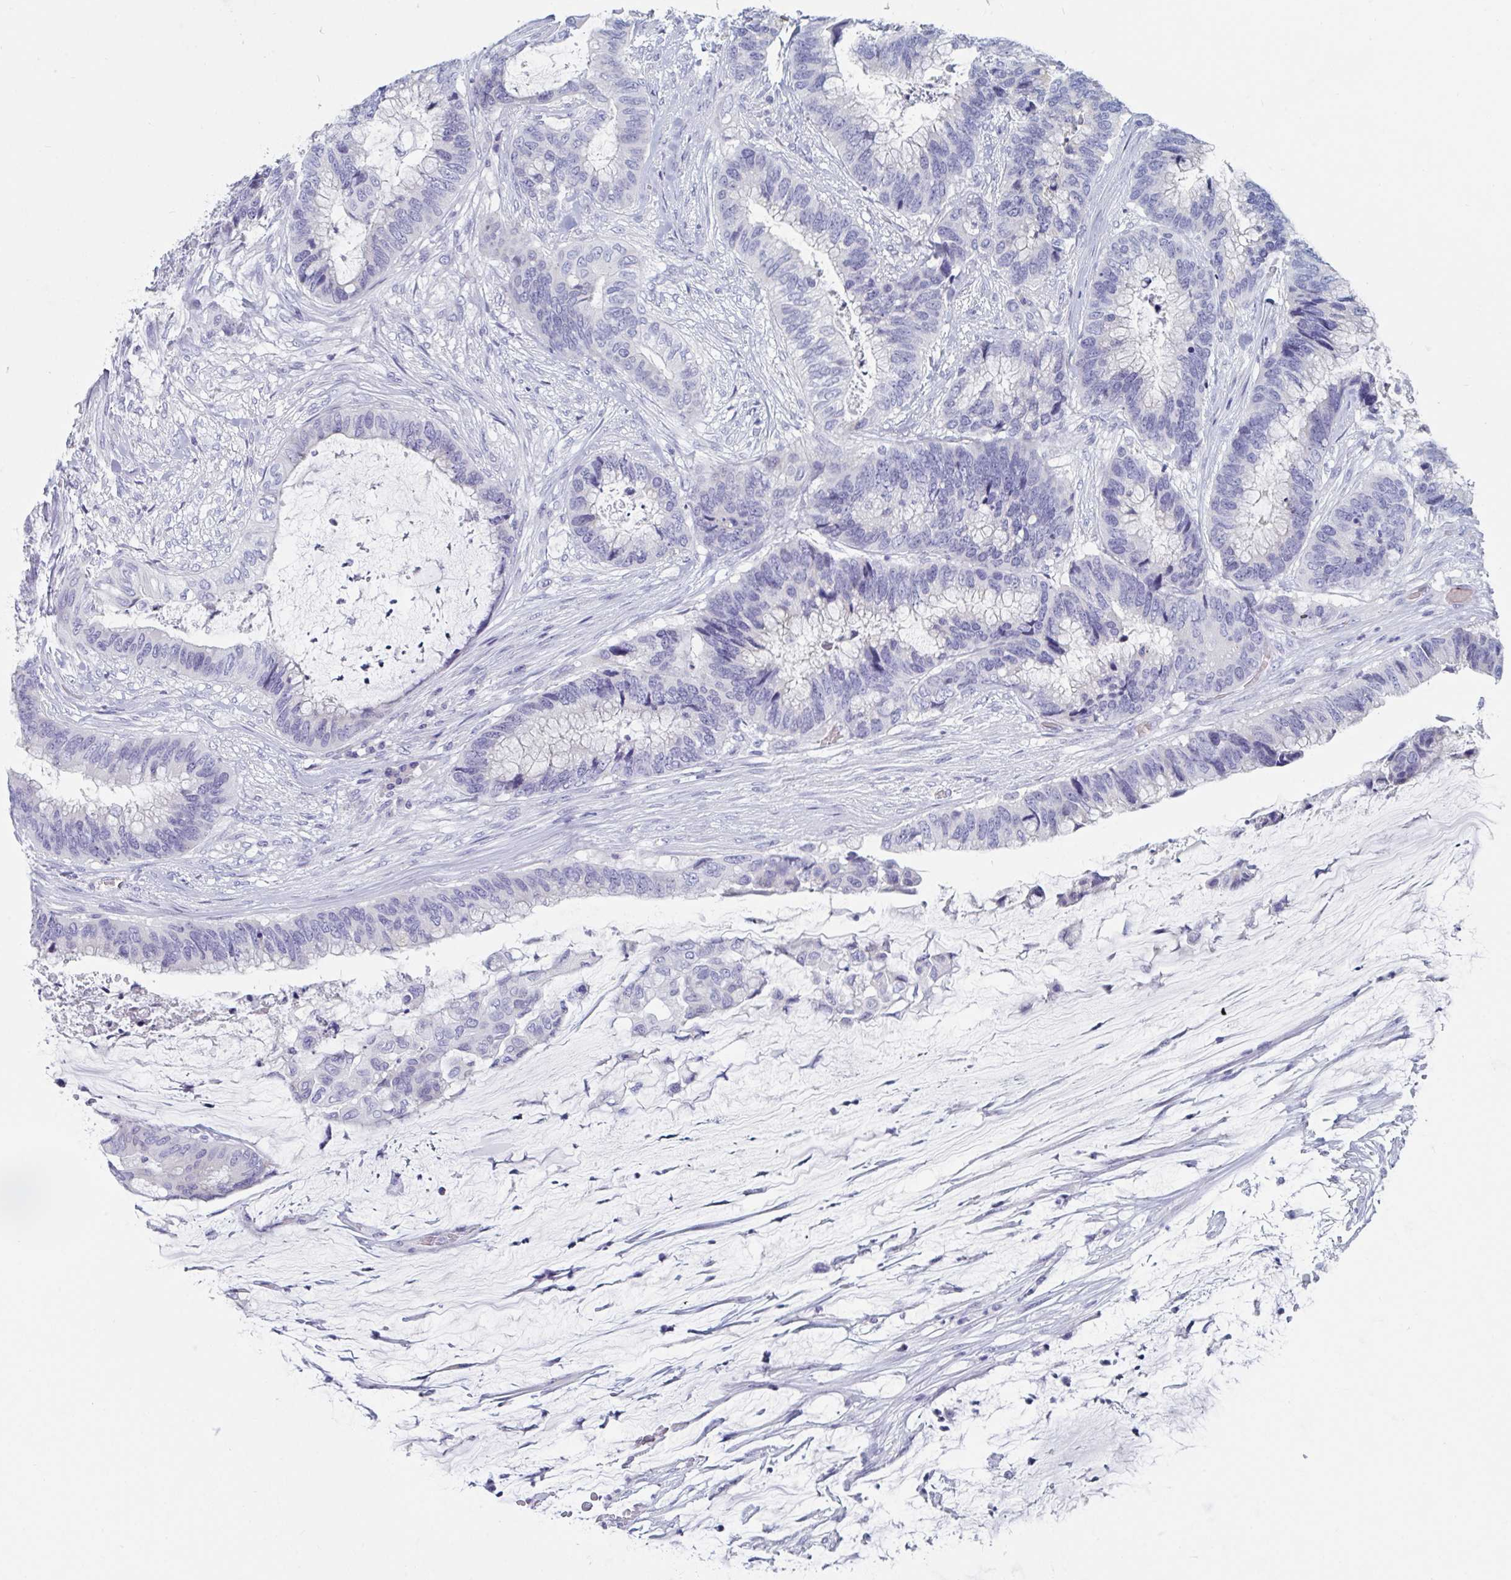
{"staining": {"intensity": "negative", "quantity": "none", "location": "none"}, "tissue": "colorectal cancer", "cell_type": "Tumor cells", "image_type": "cancer", "snomed": [{"axis": "morphology", "description": "Adenocarcinoma, NOS"}, {"axis": "topography", "description": "Rectum"}], "caption": "Tumor cells show no significant protein staining in colorectal cancer (adenocarcinoma).", "gene": "DPEP3", "patient": {"sex": "female", "age": 59}}